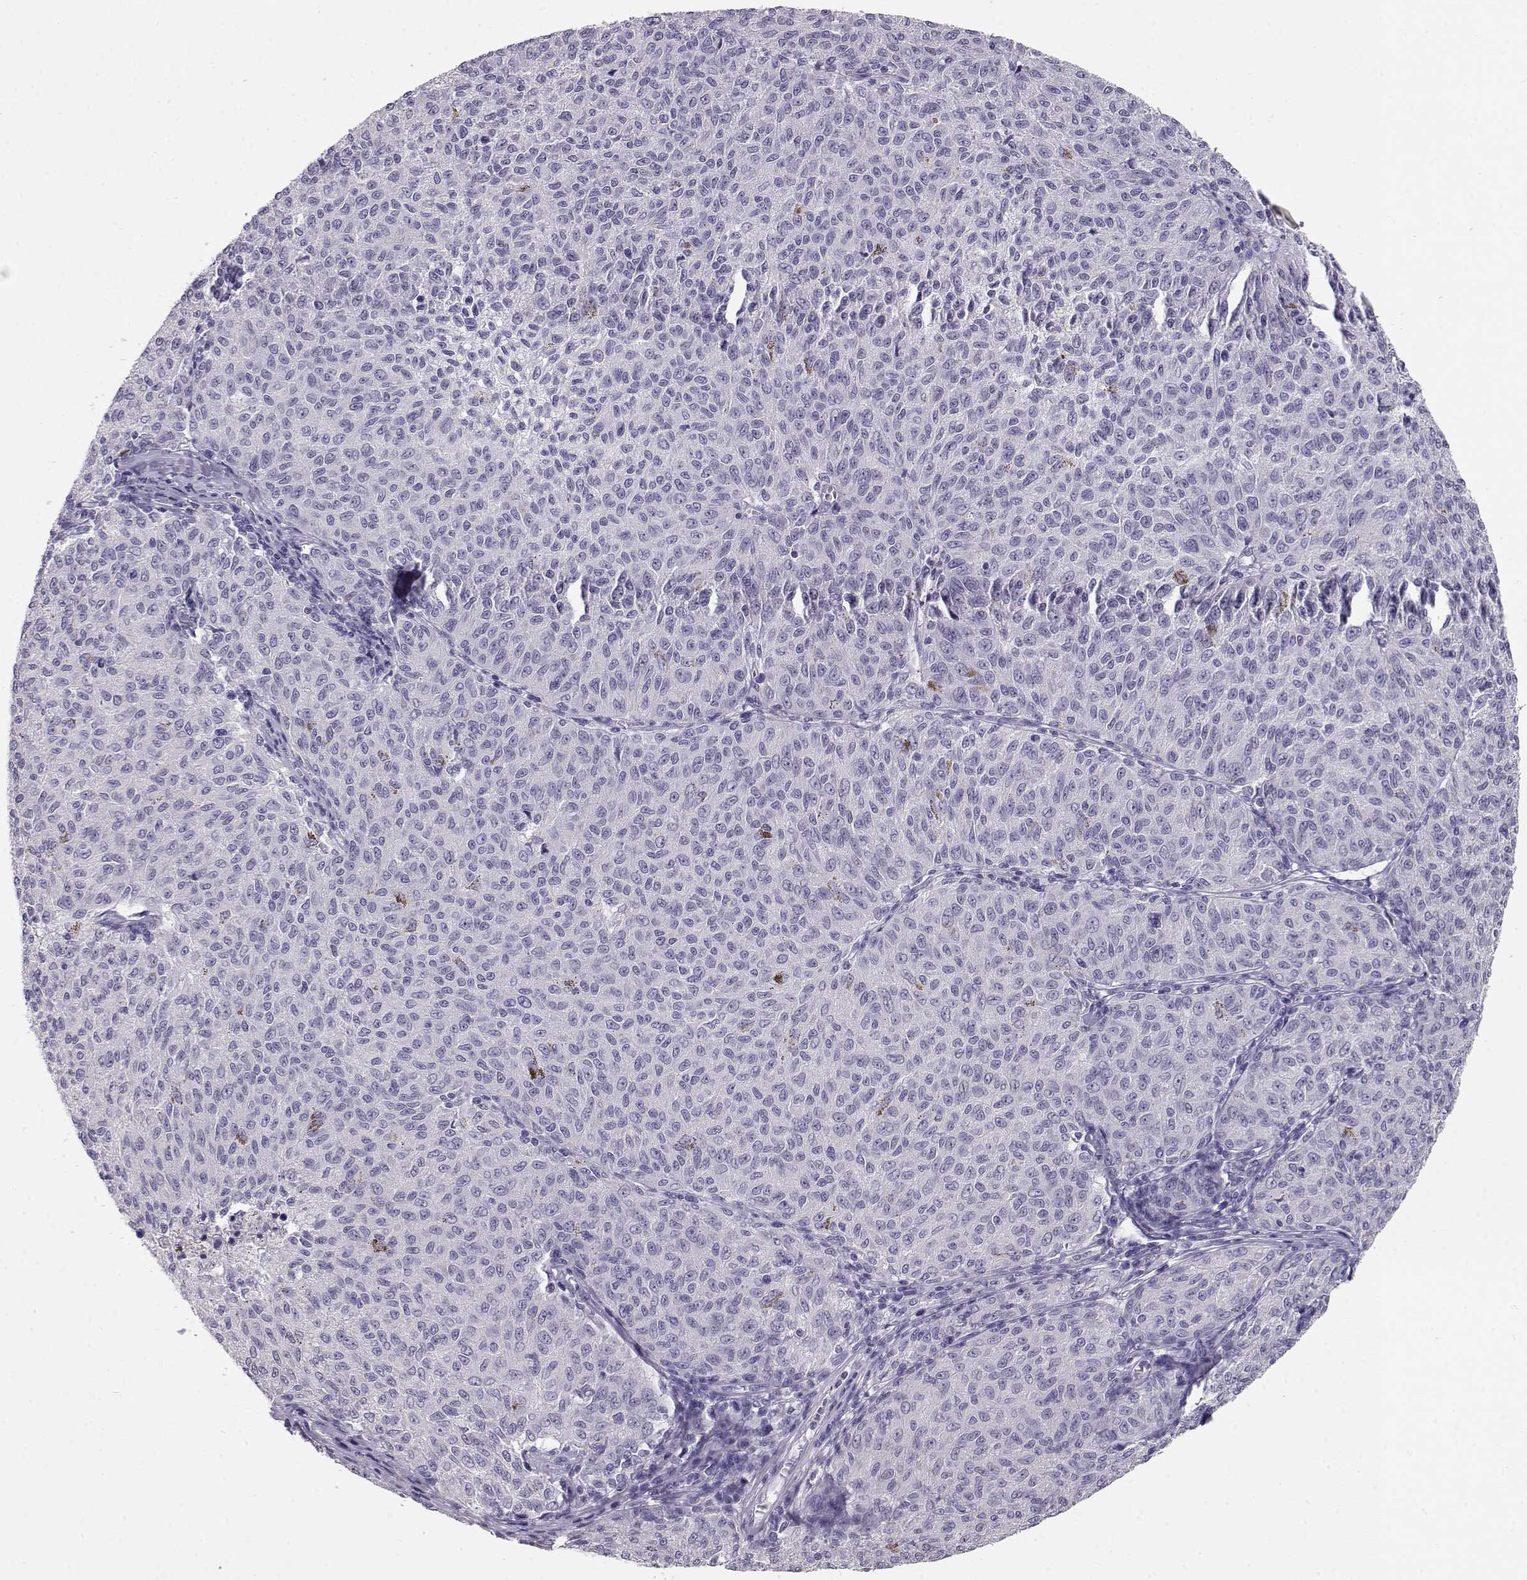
{"staining": {"intensity": "negative", "quantity": "none", "location": "none"}, "tissue": "melanoma", "cell_type": "Tumor cells", "image_type": "cancer", "snomed": [{"axis": "morphology", "description": "Malignant melanoma, NOS"}, {"axis": "topography", "description": "Skin"}], "caption": "This micrograph is of malignant melanoma stained with IHC to label a protein in brown with the nuclei are counter-stained blue. There is no staining in tumor cells.", "gene": "NUTM1", "patient": {"sex": "female", "age": 72}}